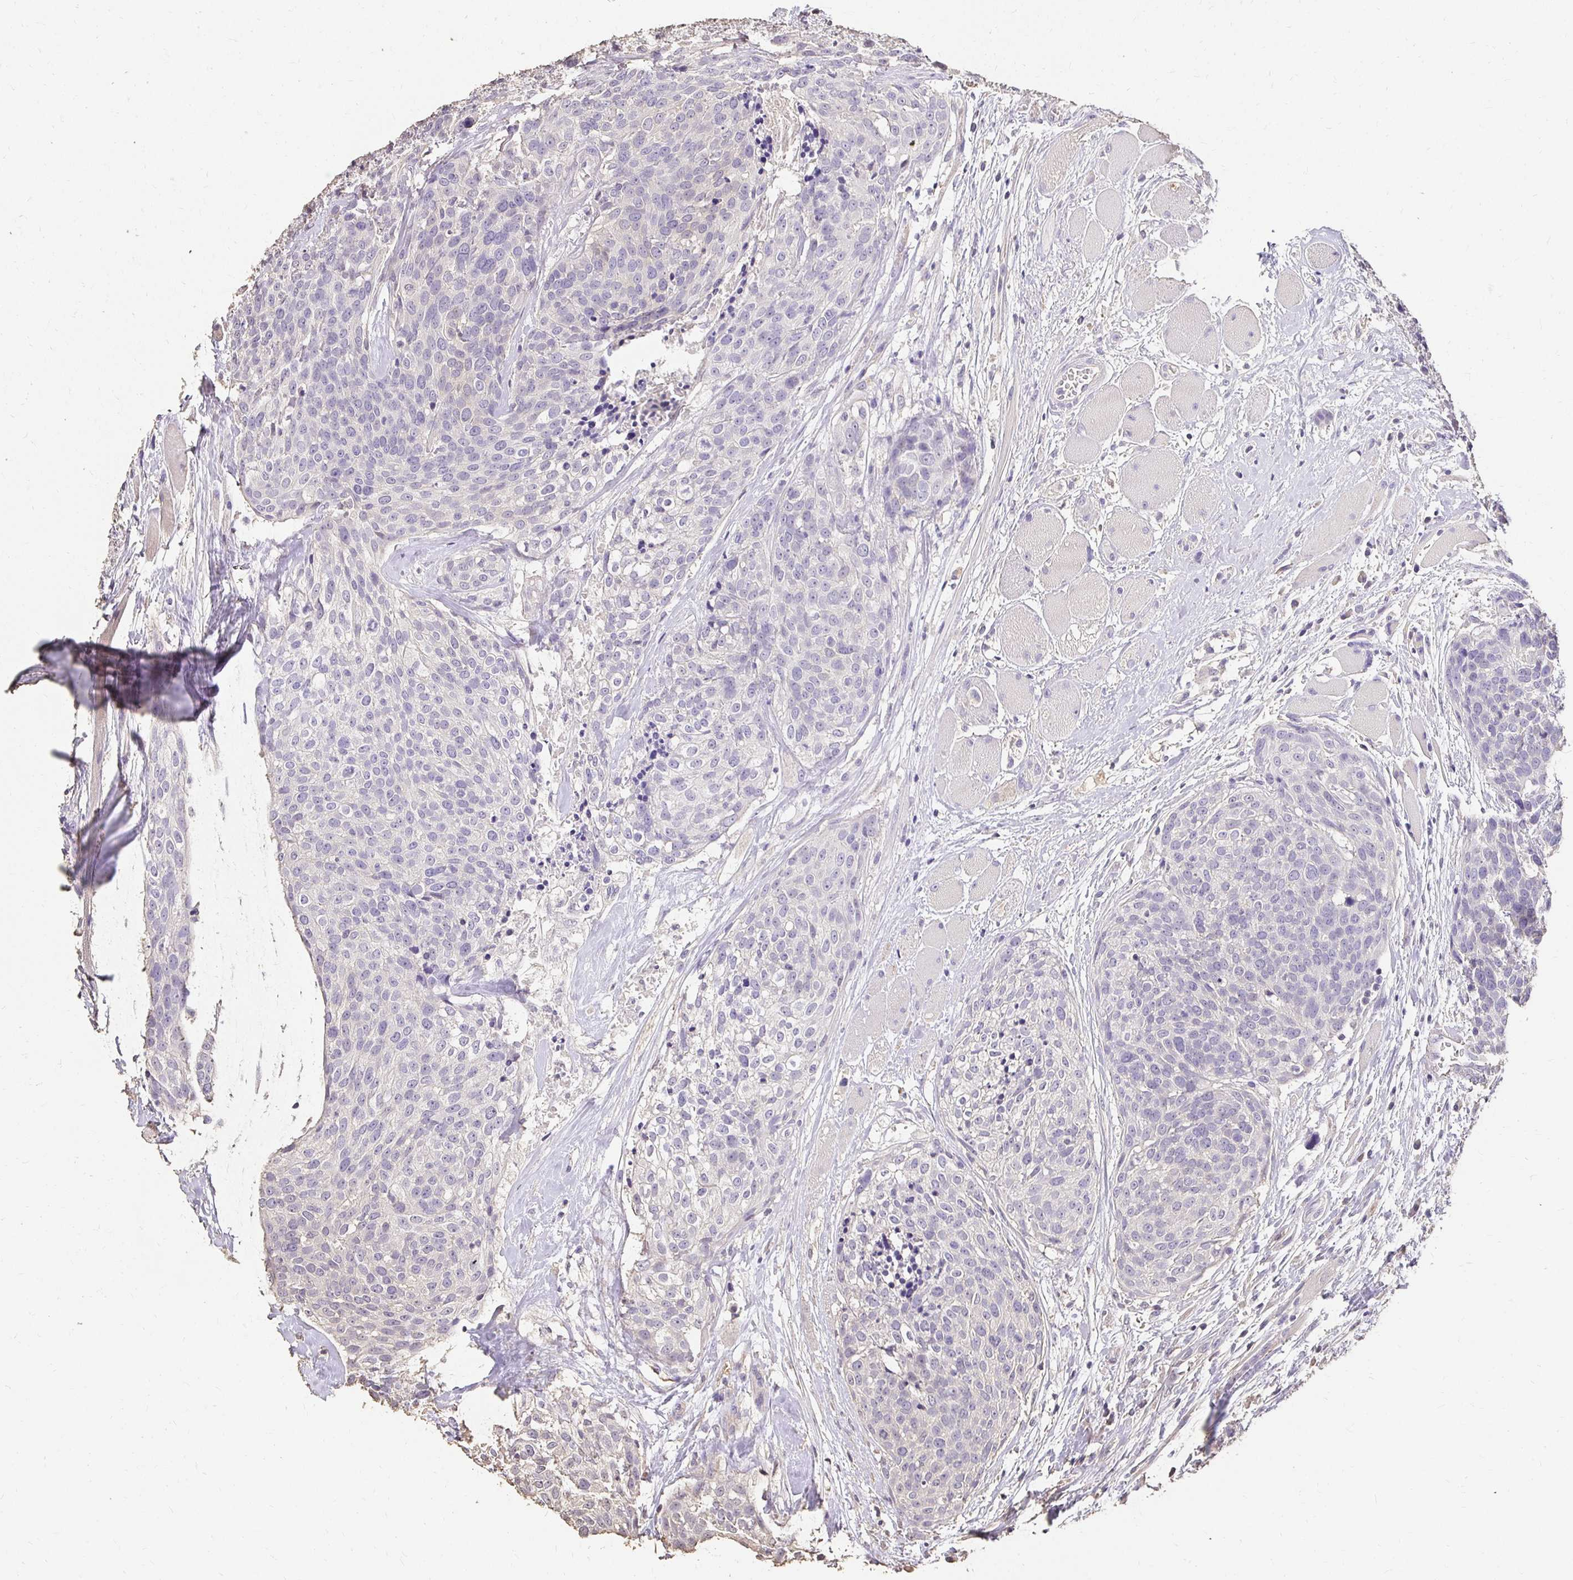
{"staining": {"intensity": "negative", "quantity": "none", "location": "none"}, "tissue": "head and neck cancer", "cell_type": "Tumor cells", "image_type": "cancer", "snomed": [{"axis": "morphology", "description": "Squamous cell carcinoma, NOS"}, {"axis": "topography", "description": "Oral tissue"}, {"axis": "topography", "description": "Head-Neck"}], "caption": "Head and neck cancer (squamous cell carcinoma) stained for a protein using immunohistochemistry exhibits no expression tumor cells.", "gene": "UGT1A6", "patient": {"sex": "male", "age": 64}}